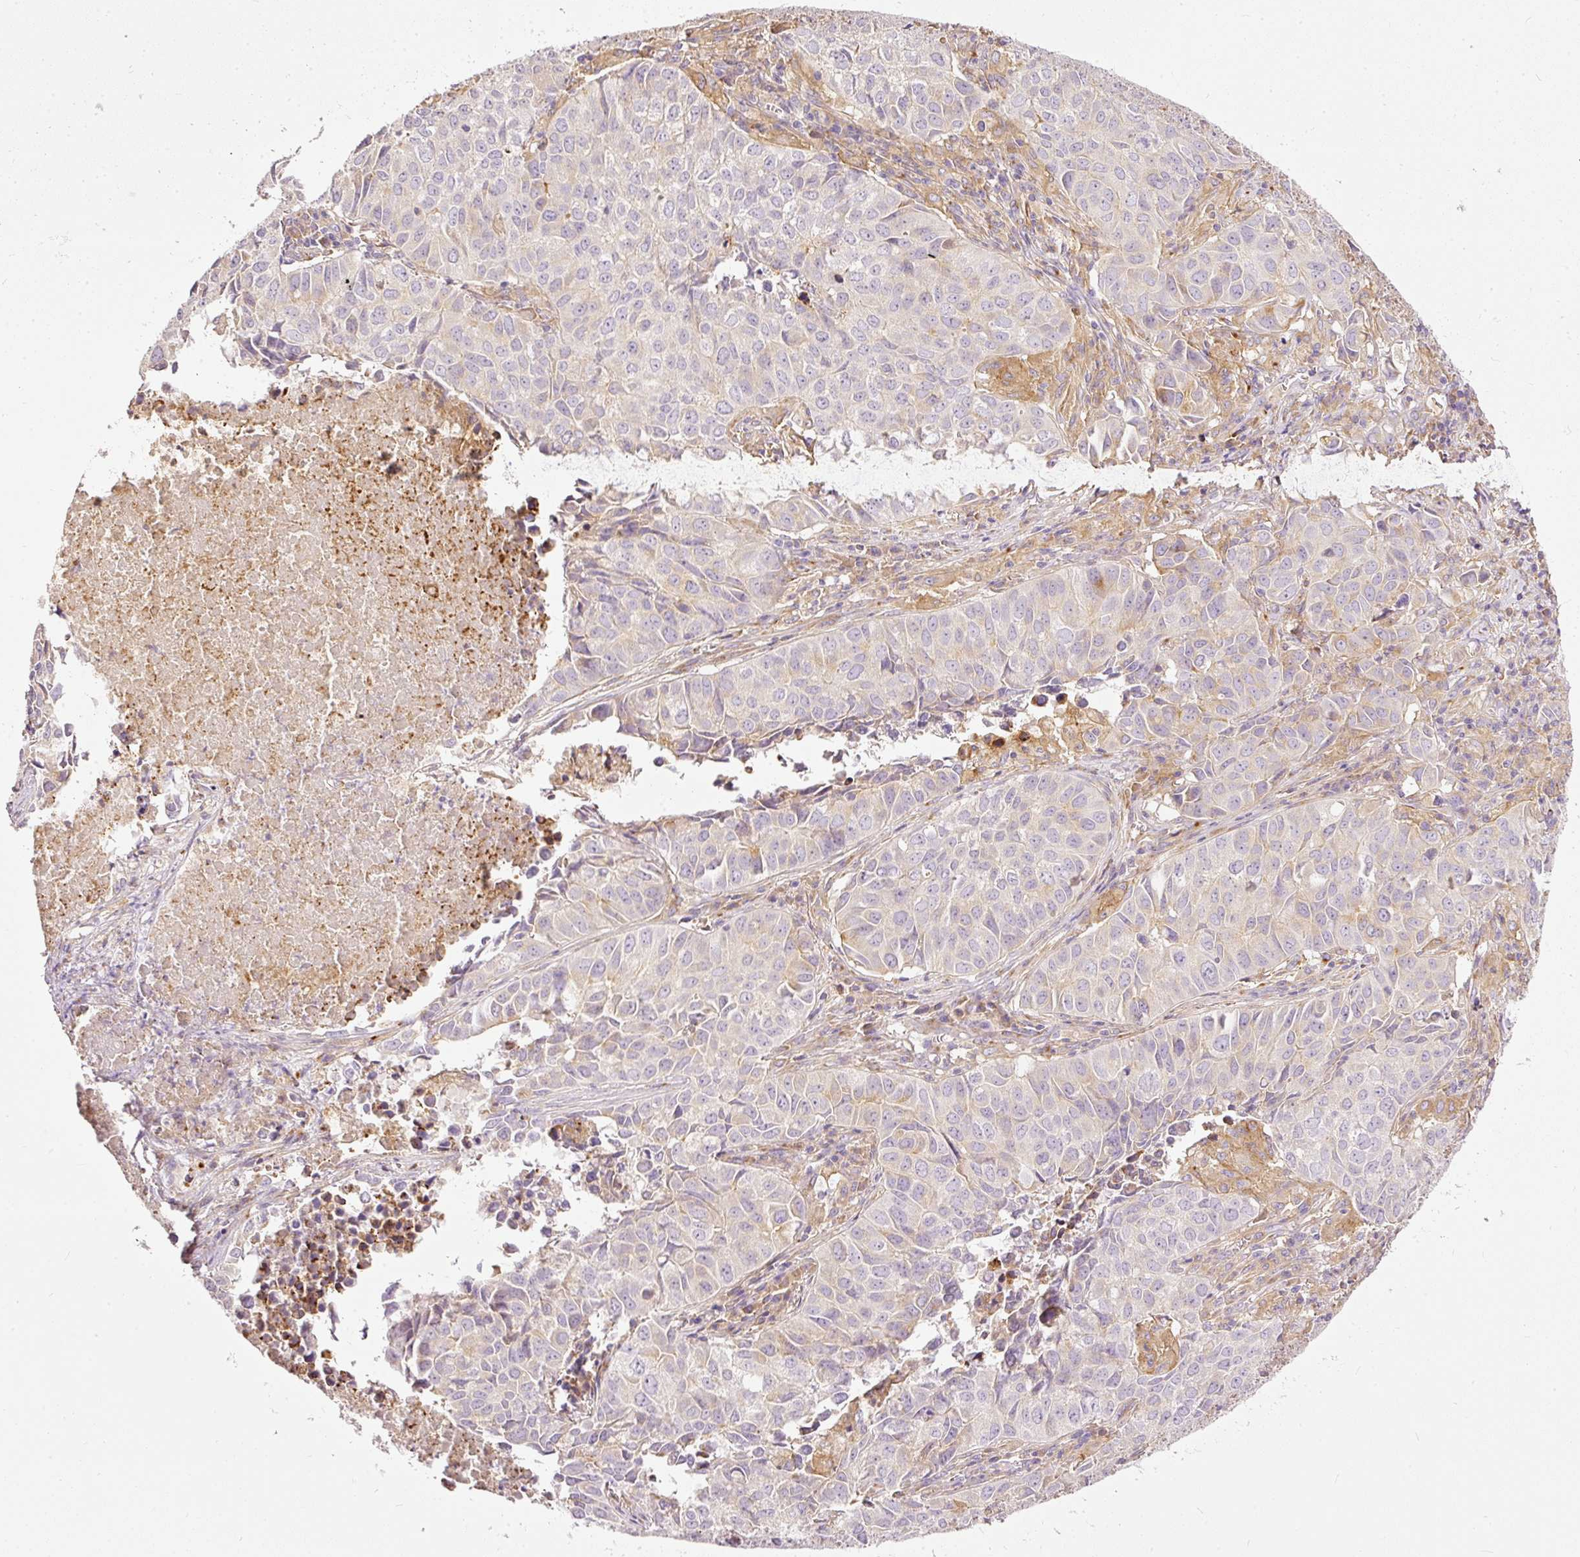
{"staining": {"intensity": "negative", "quantity": "none", "location": "none"}, "tissue": "lung cancer", "cell_type": "Tumor cells", "image_type": "cancer", "snomed": [{"axis": "morphology", "description": "Adenocarcinoma, NOS"}, {"axis": "topography", "description": "Lung"}], "caption": "Immunohistochemistry photomicrograph of neoplastic tissue: adenocarcinoma (lung) stained with DAB demonstrates no significant protein expression in tumor cells.", "gene": "PAQR9", "patient": {"sex": "female", "age": 50}}